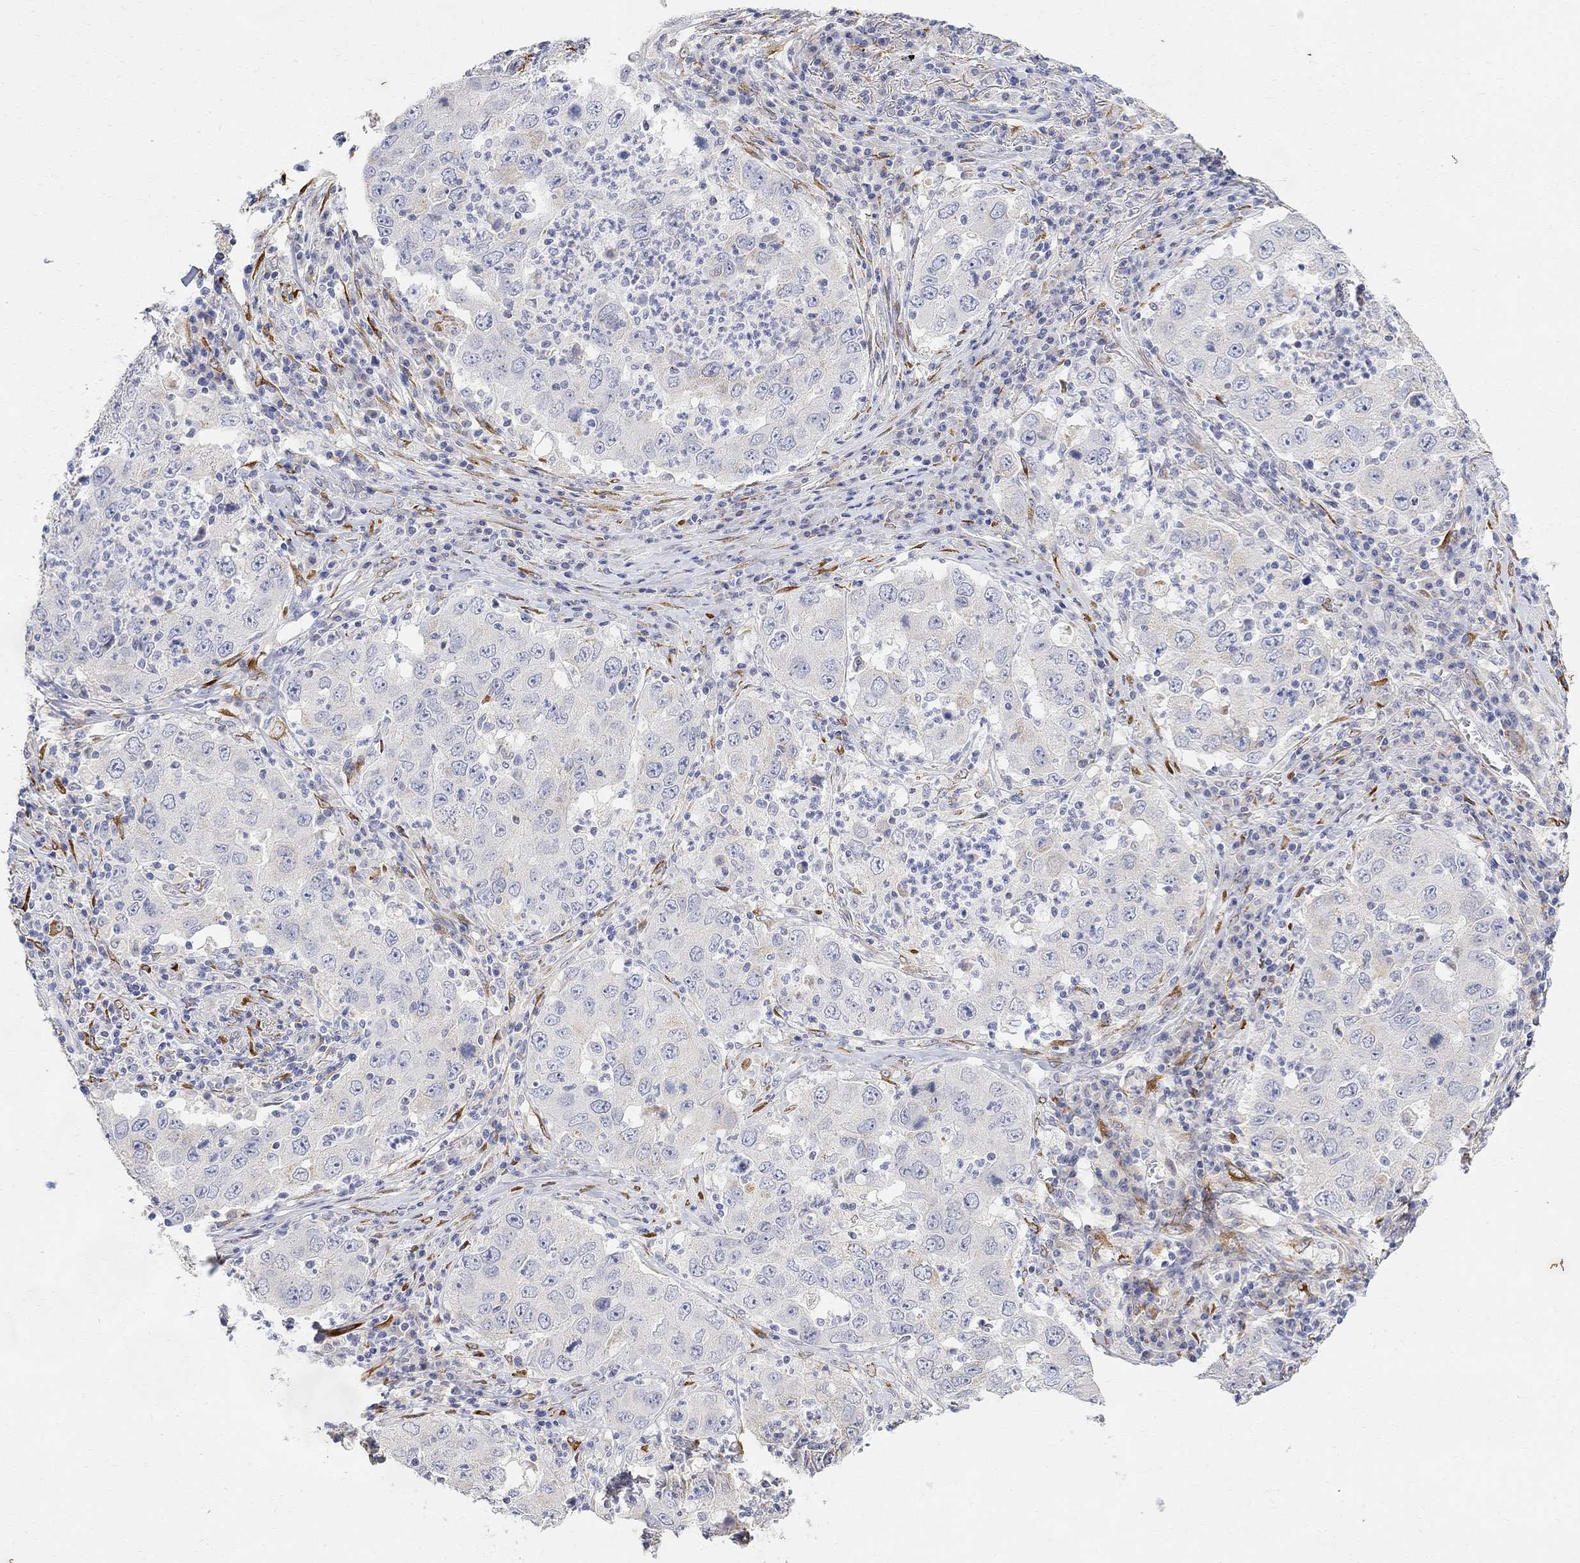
{"staining": {"intensity": "weak", "quantity": "<25%", "location": "cytoplasmic/membranous"}, "tissue": "lung cancer", "cell_type": "Tumor cells", "image_type": "cancer", "snomed": [{"axis": "morphology", "description": "Adenocarcinoma, NOS"}, {"axis": "topography", "description": "Lung"}], "caption": "Tumor cells are negative for brown protein staining in adenocarcinoma (lung).", "gene": "FNDC5", "patient": {"sex": "male", "age": 73}}